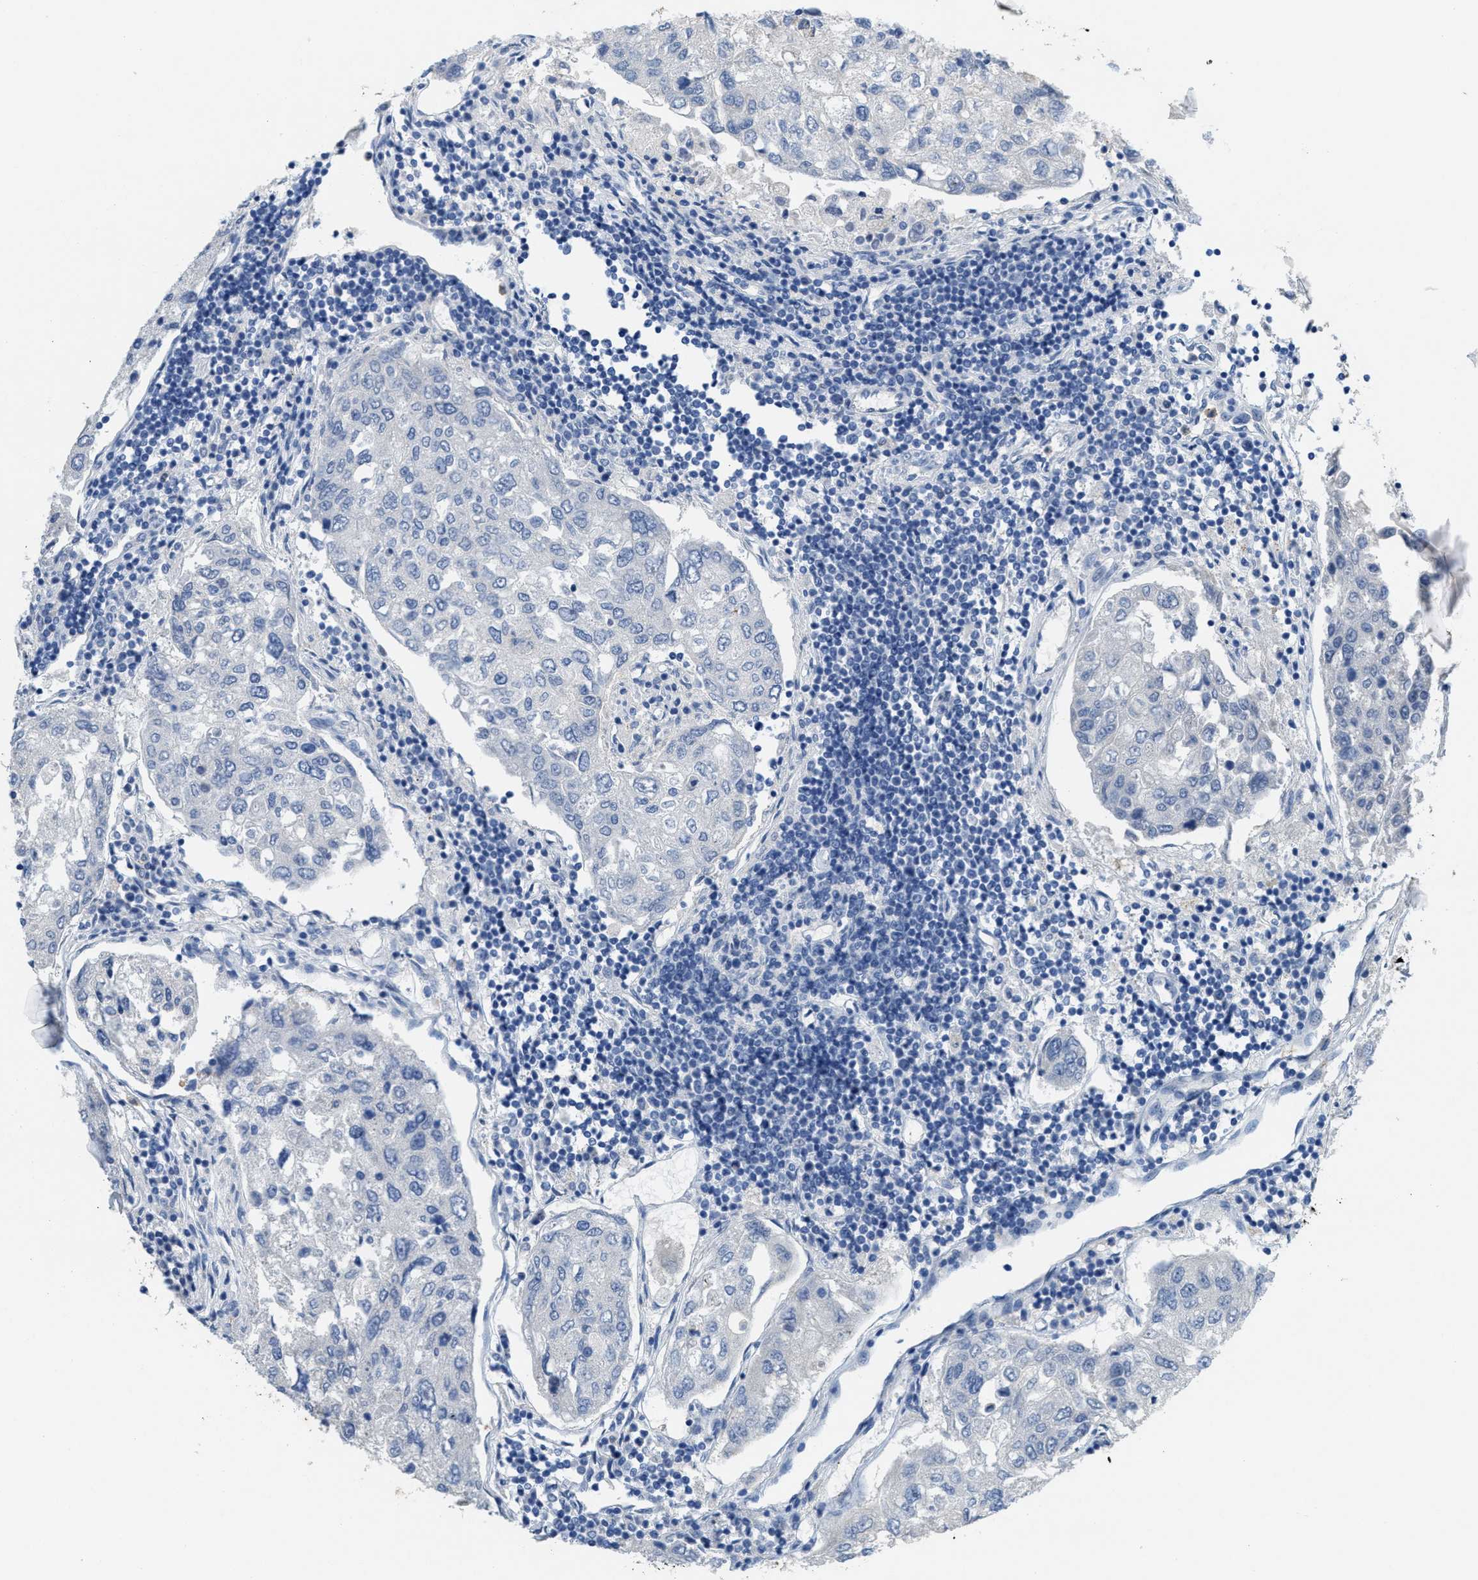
{"staining": {"intensity": "negative", "quantity": "none", "location": "none"}, "tissue": "urothelial cancer", "cell_type": "Tumor cells", "image_type": "cancer", "snomed": [{"axis": "morphology", "description": "Urothelial carcinoma, High grade"}, {"axis": "topography", "description": "Lymph node"}, {"axis": "topography", "description": "Urinary bladder"}], "caption": "Tumor cells are negative for protein expression in human urothelial cancer.", "gene": "CPA2", "patient": {"sex": "male", "age": 51}}